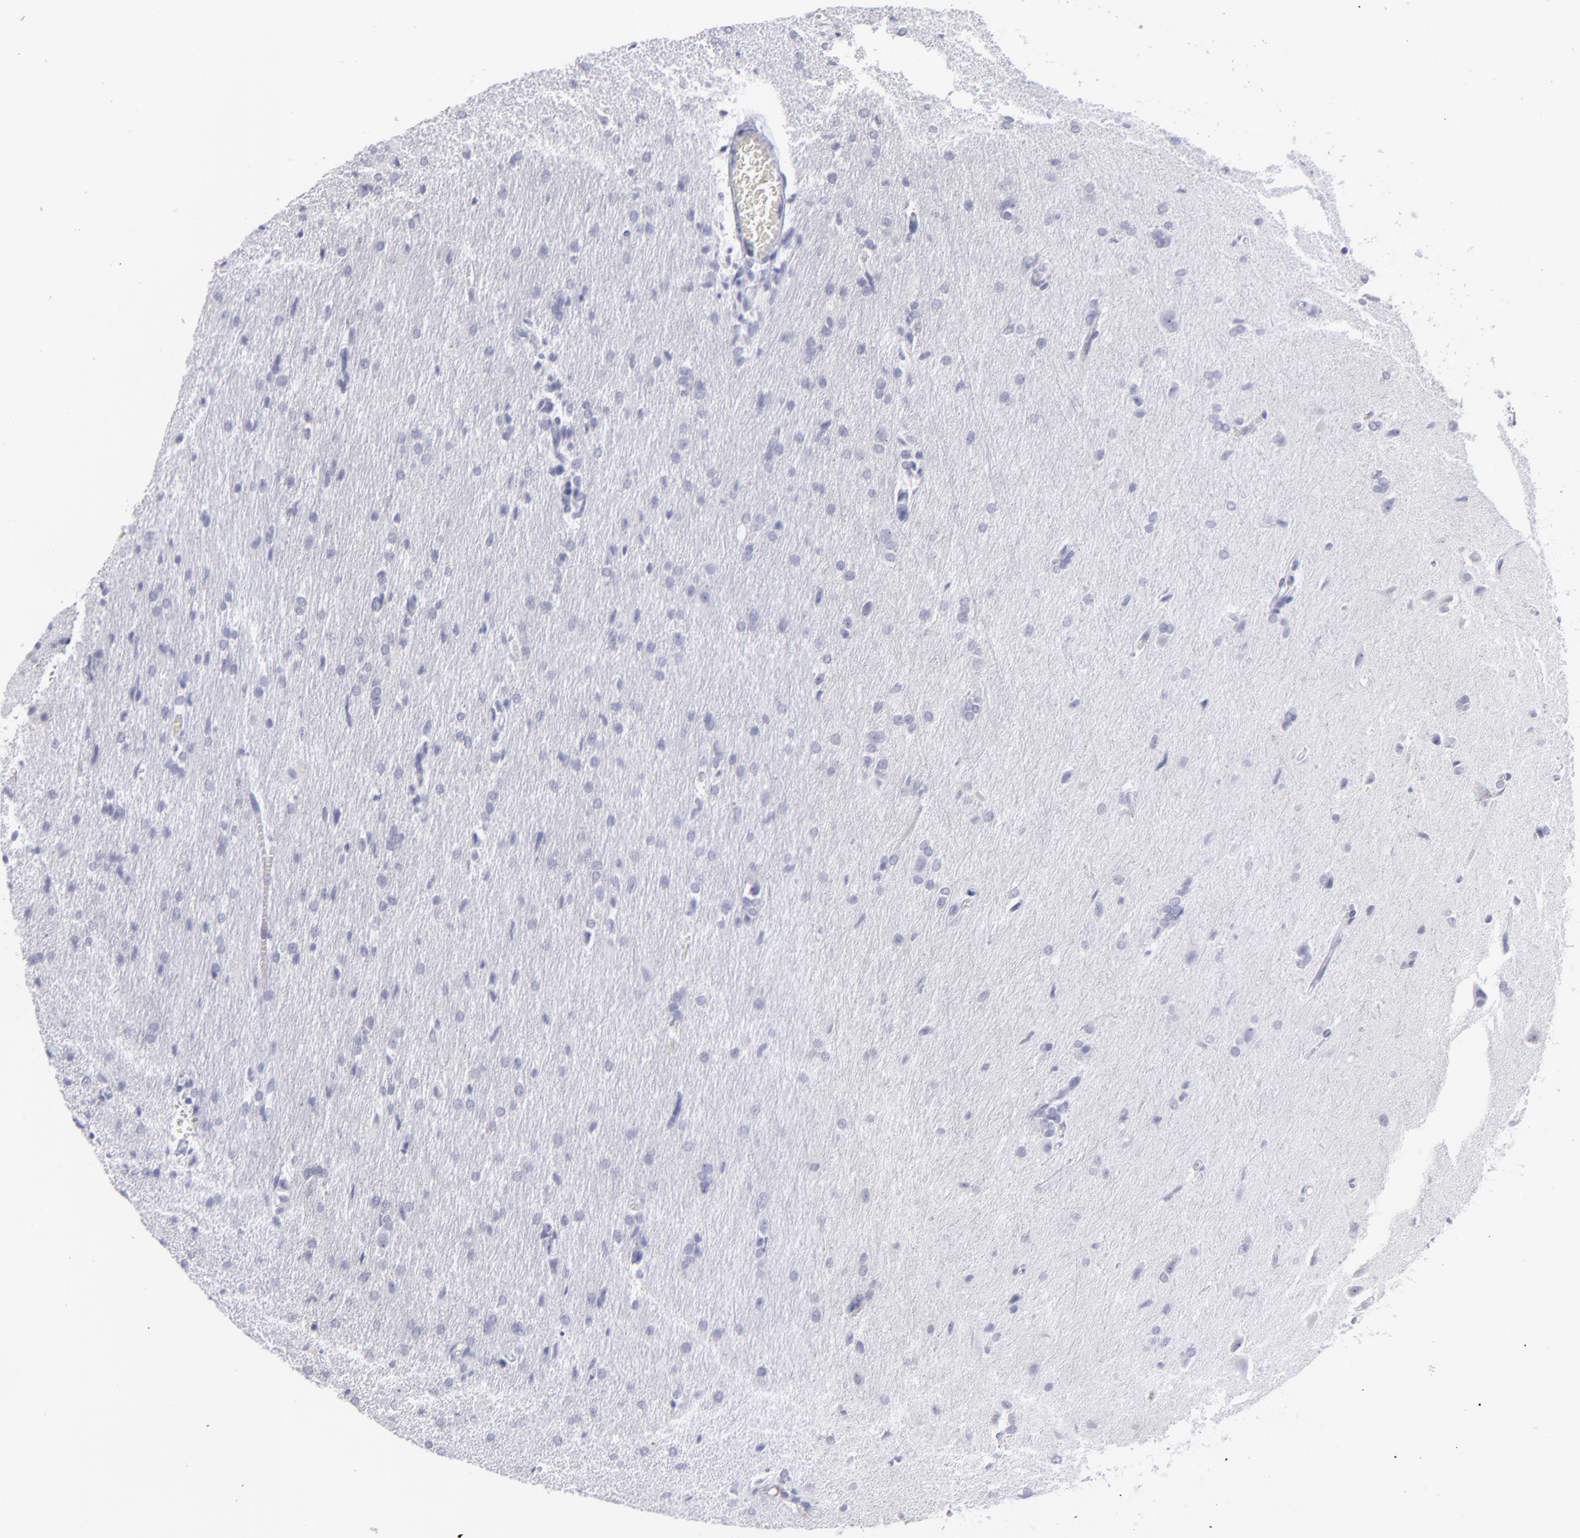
{"staining": {"intensity": "negative", "quantity": "none", "location": "none"}, "tissue": "glioma", "cell_type": "Tumor cells", "image_type": "cancer", "snomed": [{"axis": "morphology", "description": "Glioma, malignant, High grade"}, {"axis": "topography", "description": "Brain"}], "caption": "Protein analysis of malignant glioma (high-grade) displays no significant expression in tumor cells.", "gene": "MYH11", "patient": {"sex": "male", "age": 68}}